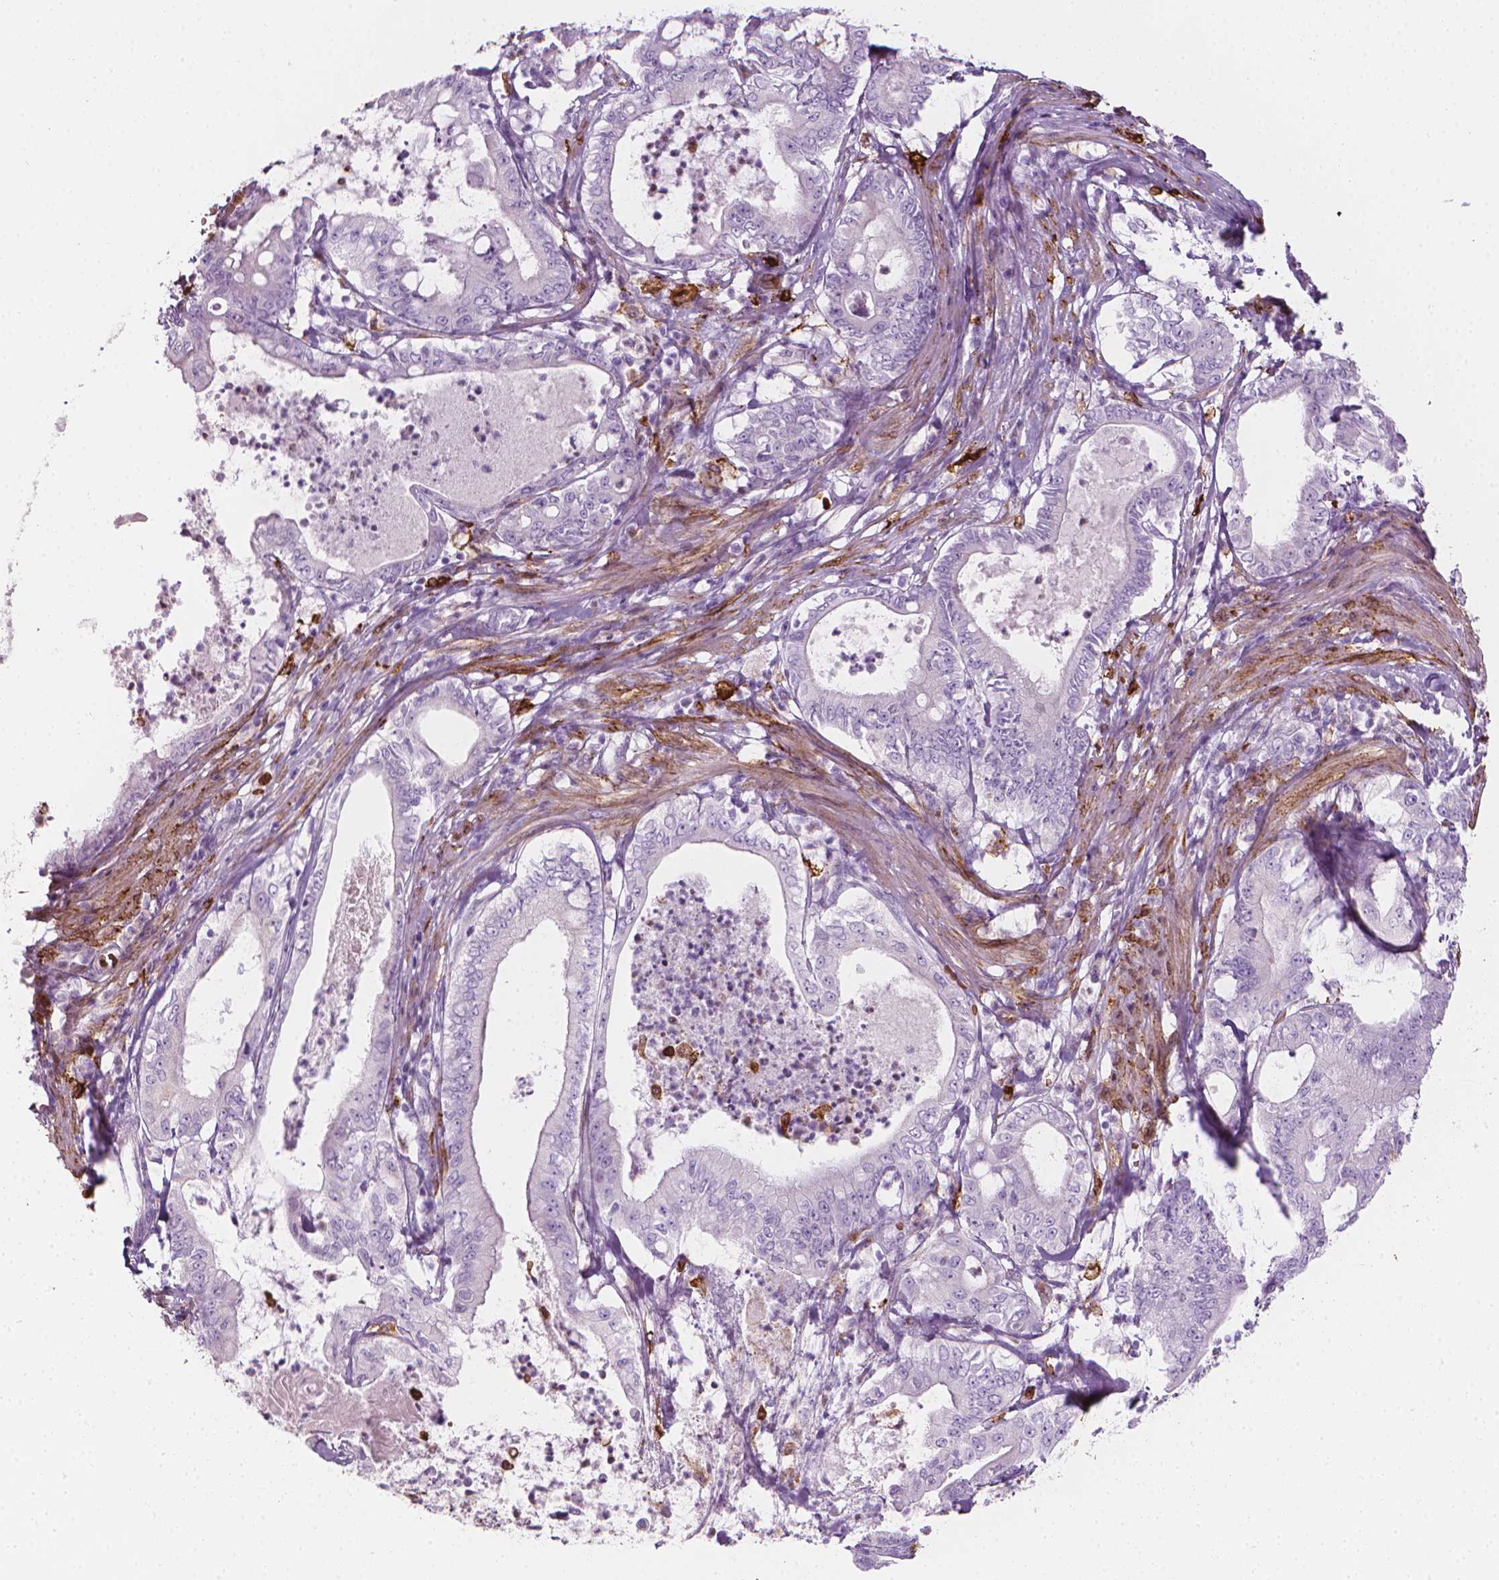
{"staining": {"intensity": "negative", "quantity": "none", "location": "none"}, "tissue": "pancreatic cancer", "cell_type": "Tumor cells", "image_type": "cancer", "snomed": [{"axis": "morphology", "description": "Adenocarcinoma, NOS"}, {"axis": "topography", "description": "Pancreas"}], "caption": "This is an IHC histopathology image of pancreatic cancer. There is no staining in tumor cells.", "gene": "CES1", "patient": {"sex": "male", "age": 71}}